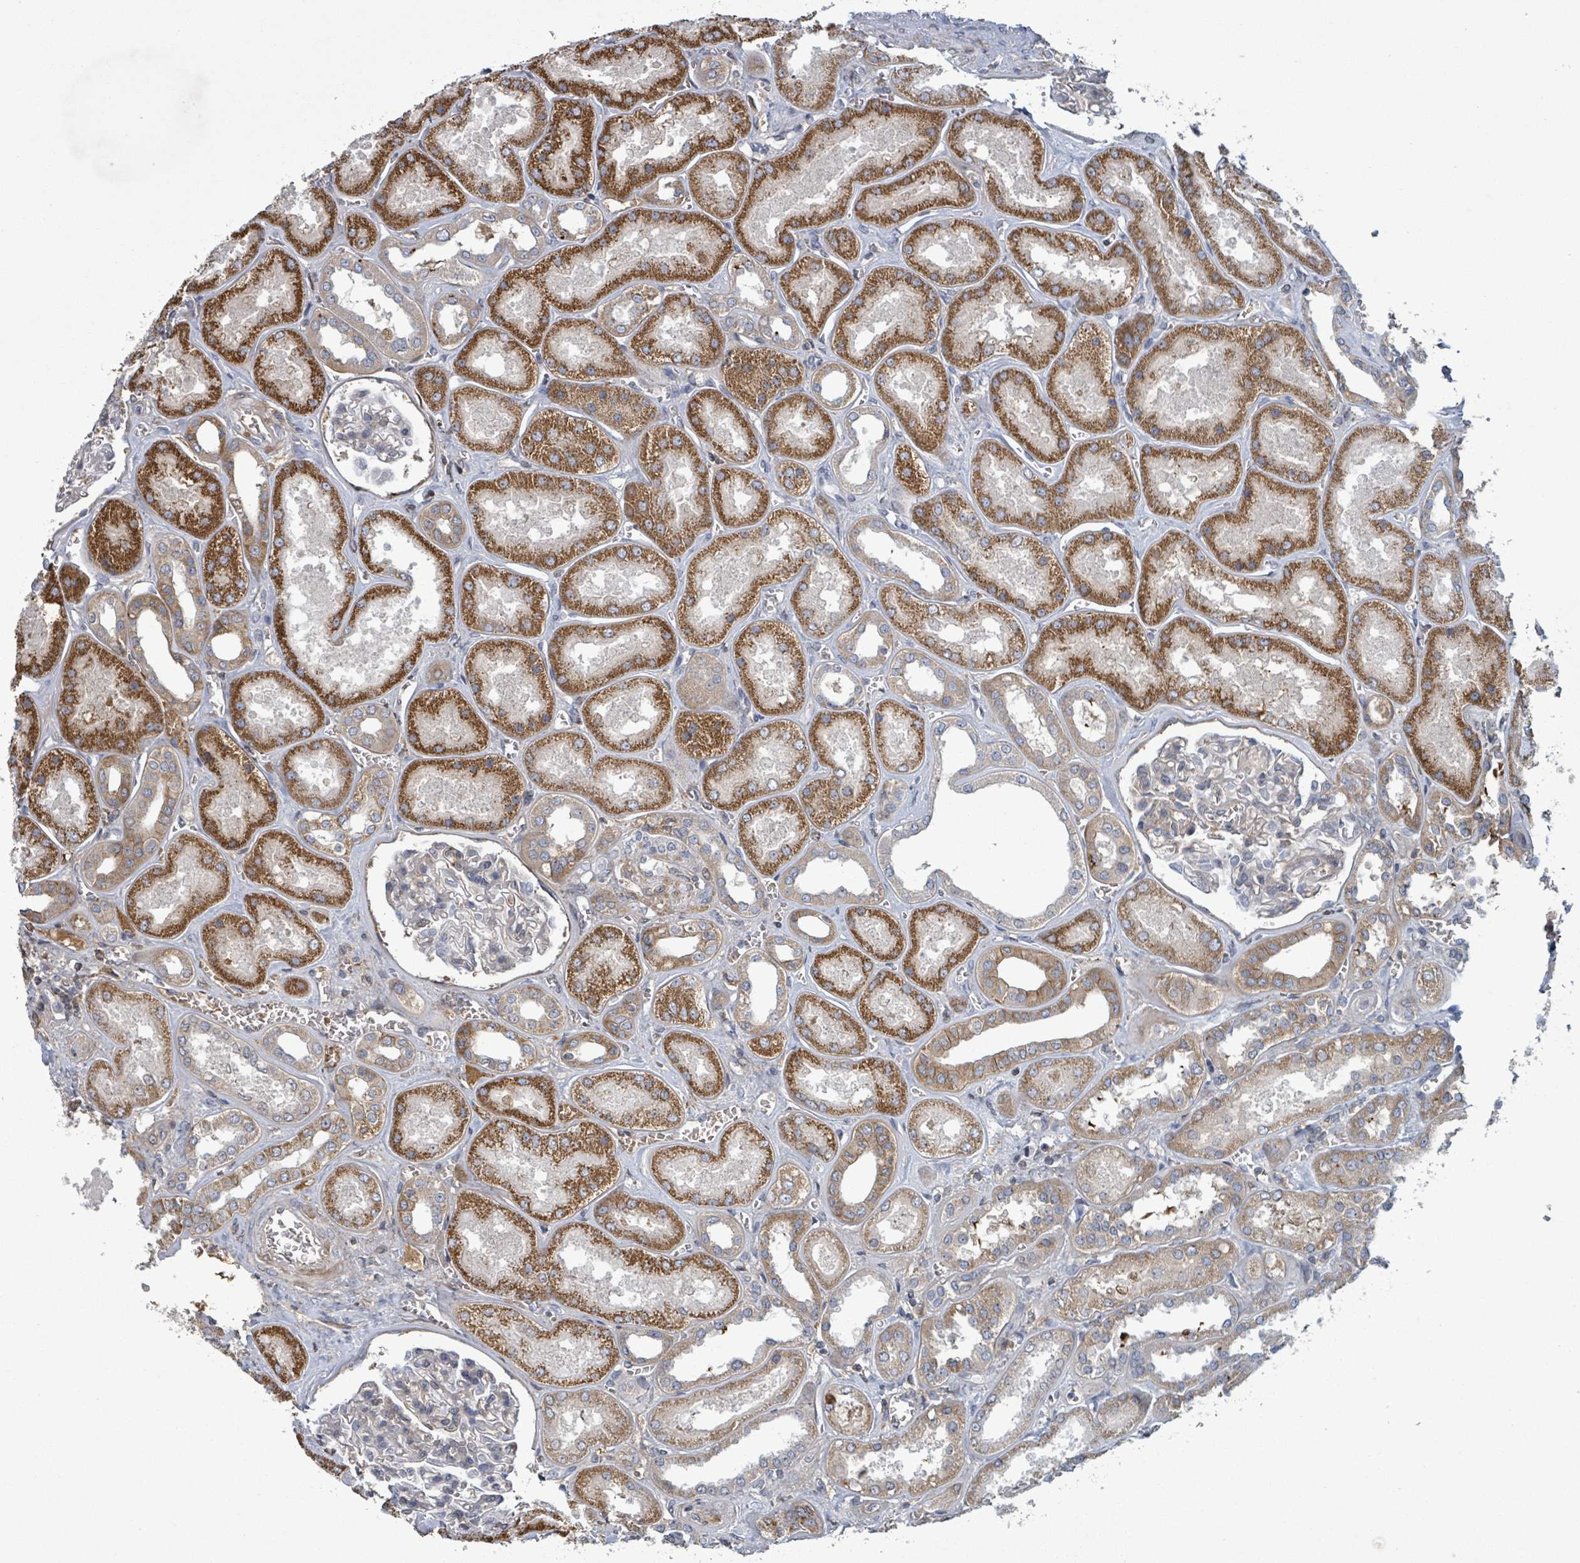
{"staining": {"intensity": "negative", "quantity": "none", "location": "none"}, "tissue": "kidney", "cell_type": "Cells in glomeruli", "image_type": "normal", "snomed": [{"axis": "morphology", "description": "Normal tissue, NOS"}, {"axis": "morphology", "description": "Adenocarcinoma, NOS"}, {"axis": "topography", "description": "Kidney"}], "caption": "Immunohistochemistry (IHC) histopathology image of normal human kidney stained for a protein (brown), which displays no expression in cells in glomeruli. Nuclei are stained in blue.", "gene": "GRM8", "patient": {"sex": "female", "age": 68}}